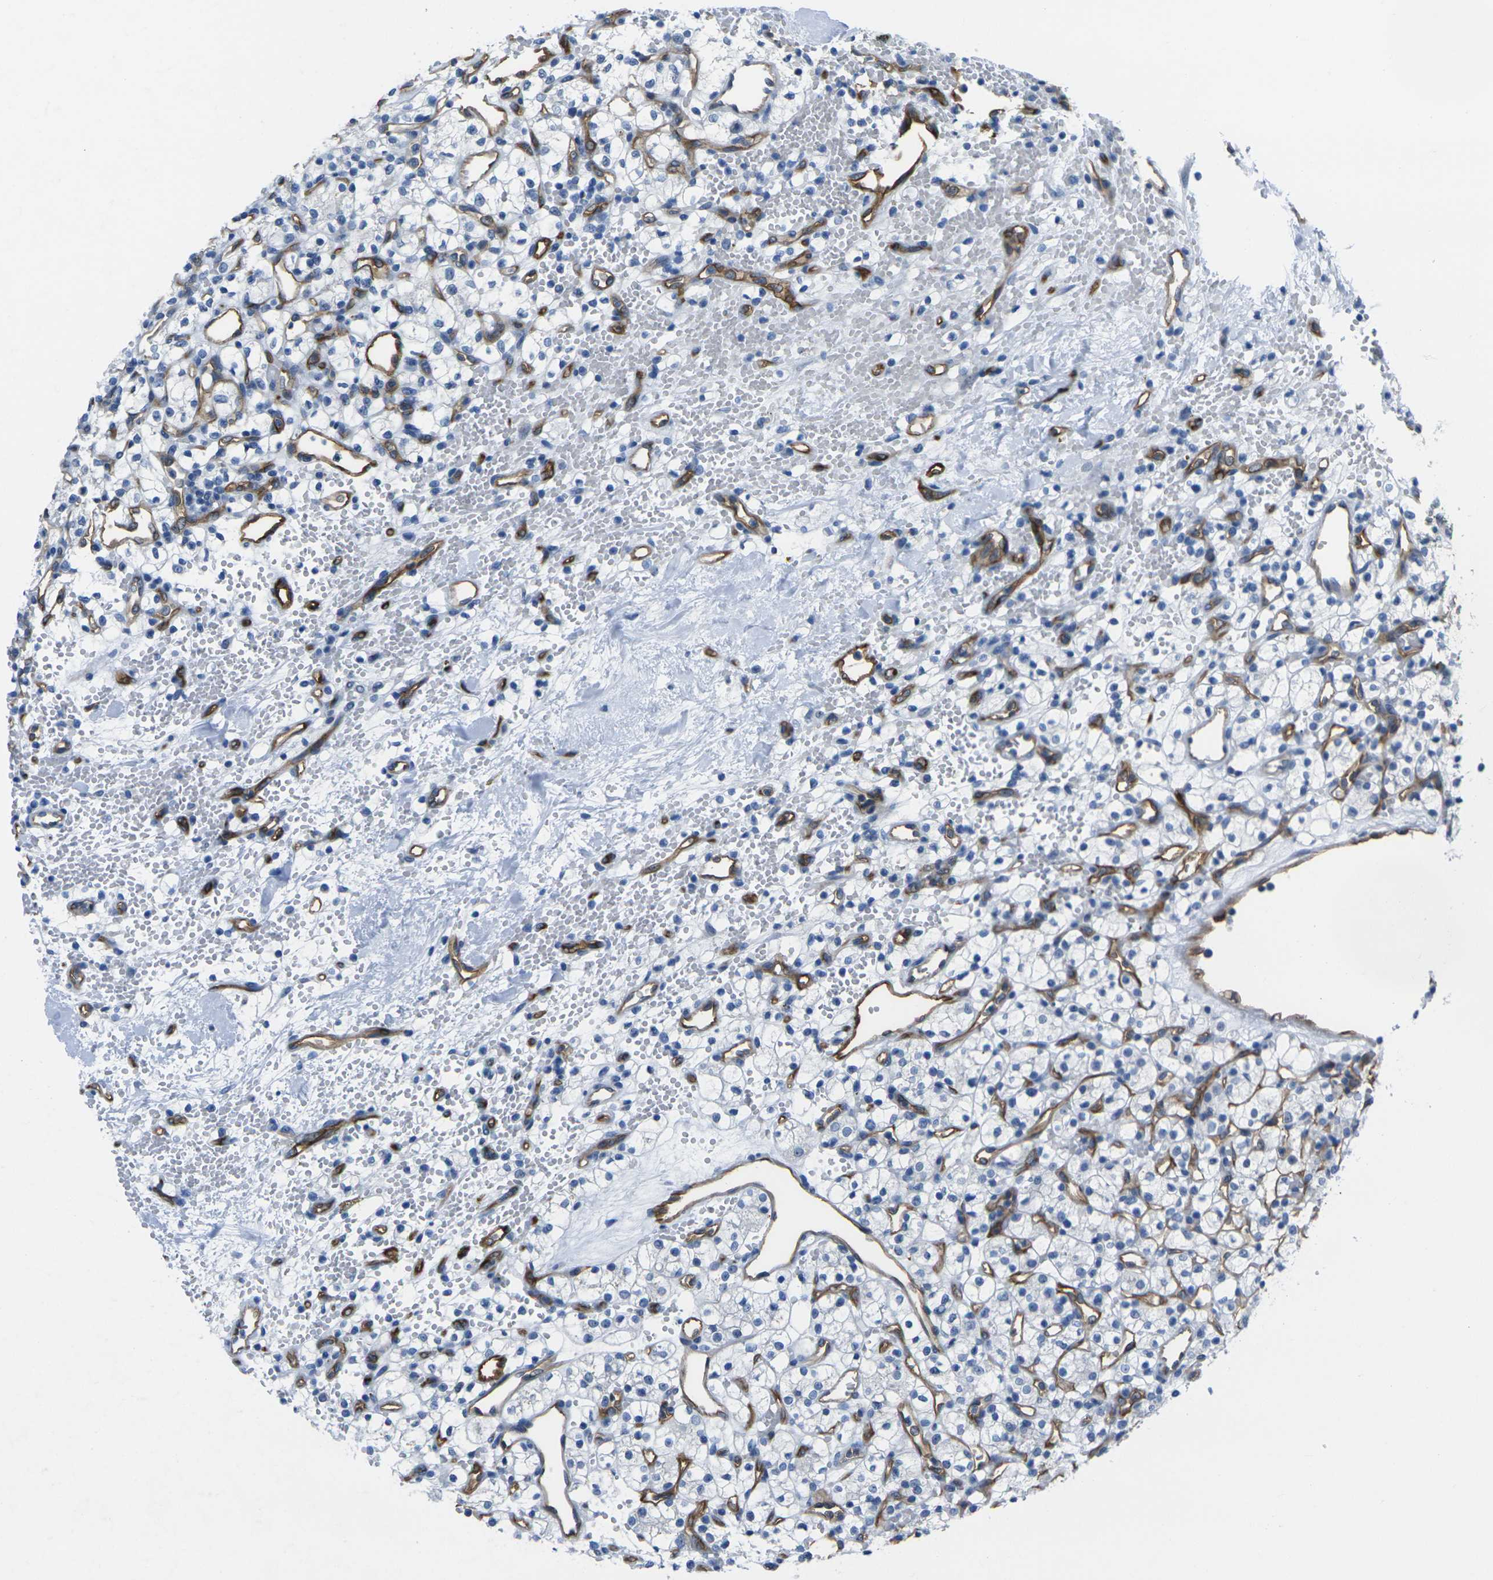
{"staining": {"intensity": "negative", "quantity": "none", "location": "none"}, "tissue": "renal cancer", "cell_type": "Tumor cells", "image_type": "cancer", "snomed": [{"axis": "morphology", "description": "Adenocarcinoma, NOS"}, {"axis": "topography", "description": "Kidney"}], "caption": "The photomicrograph reveals no significant positivity in tumor cells of renal adenocarcinoma.", "gene": "HSPA12B", "patient": {"sex": "female", "age": 60}}